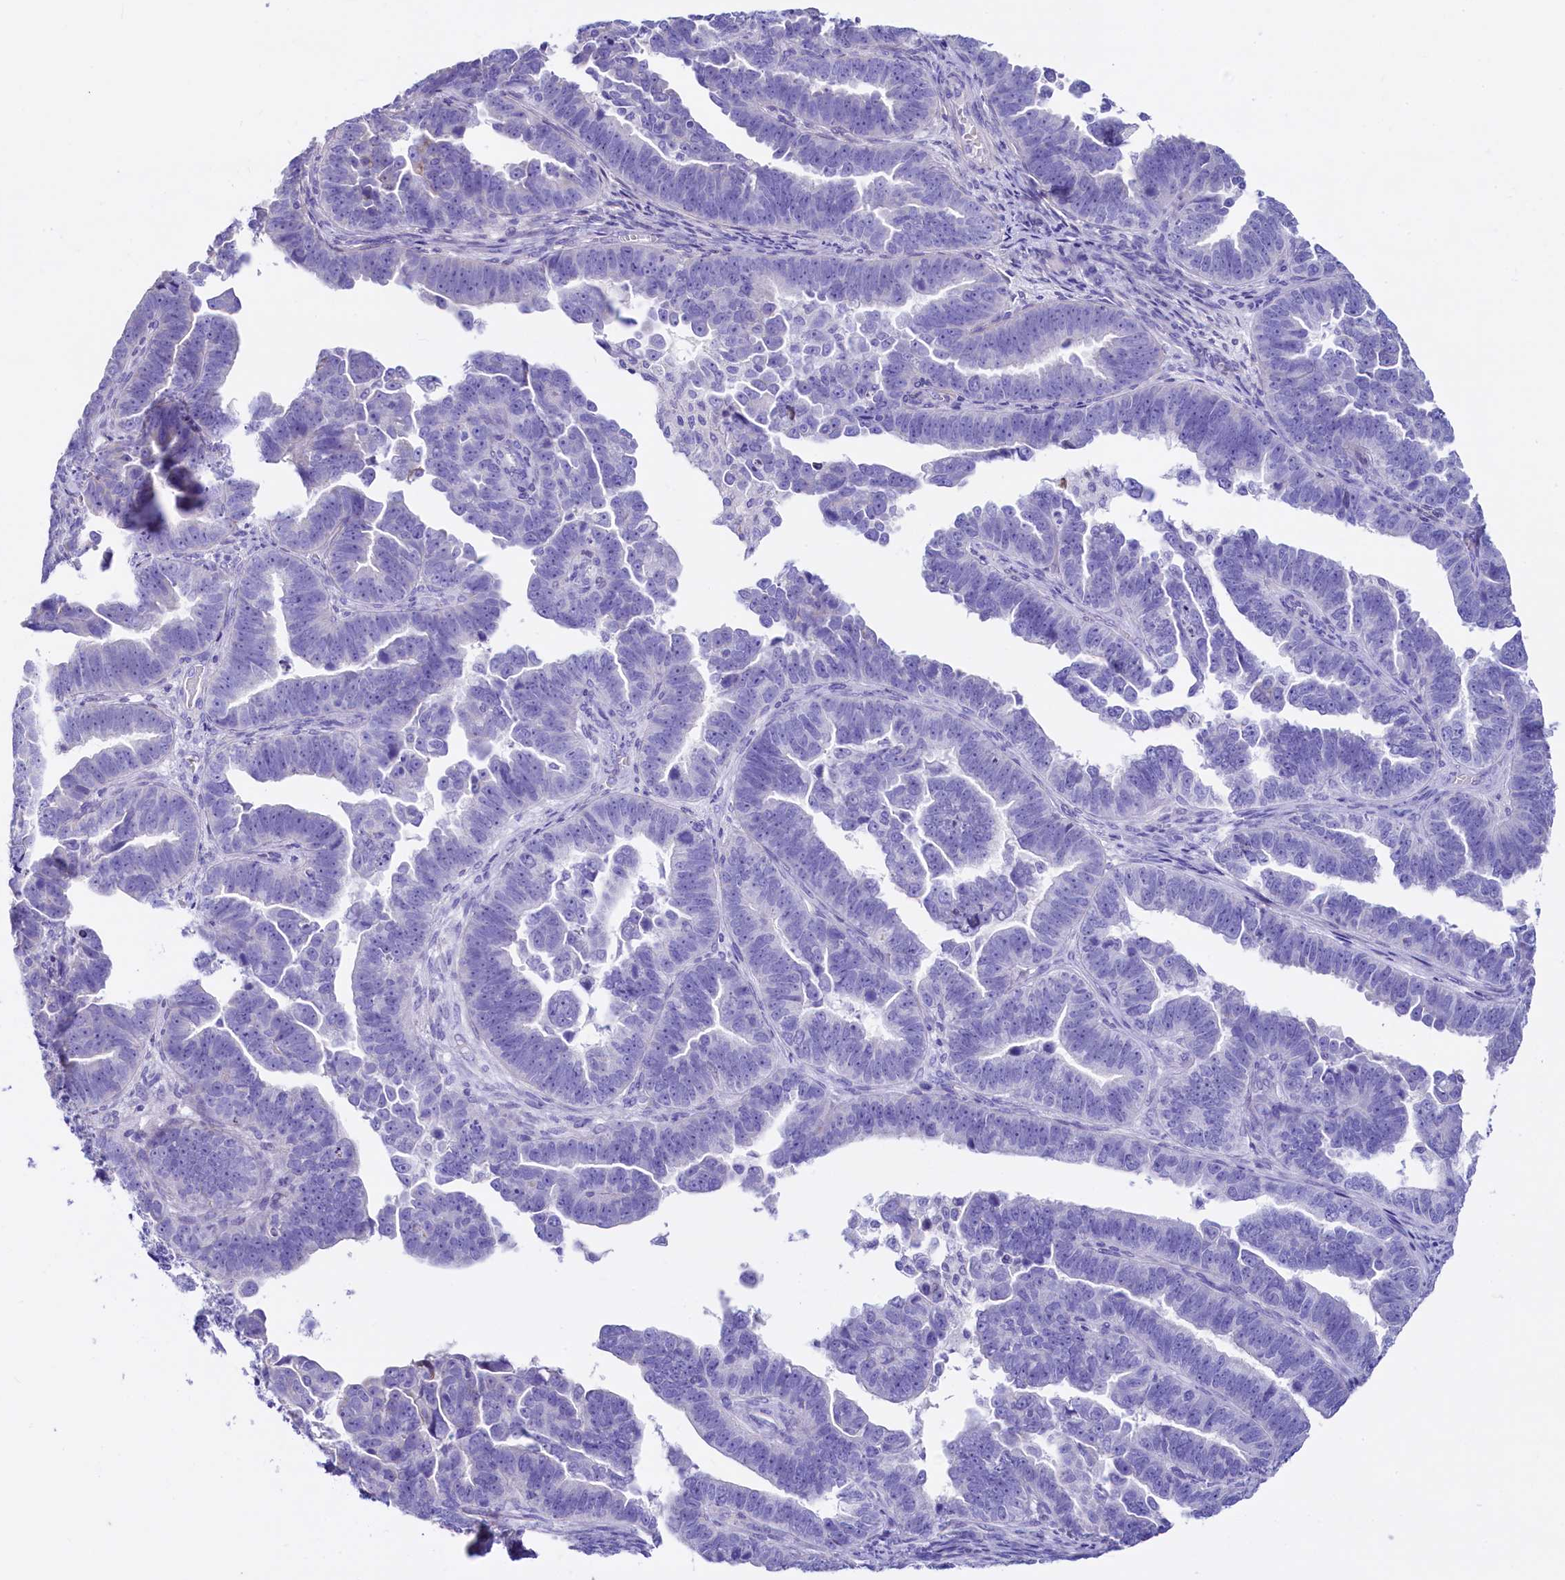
{"staining": {"intensity": "negative", "quantity": "none", "location": "none"}, "tissue": "endometrial cancer", "cell_type": "Tumor cells", "image_type": "cancer", "snomed": [{"axis": "morphology", "description": "Adenocarcinoma, NOS"}, {"axis": "topography", "description": "Endometrium"}], "caption": "Tumor cells are negative for brown protein staining in endometrial cancer.", "gene": "RBP3", "patient": {"sex": "female", "age": 75}}